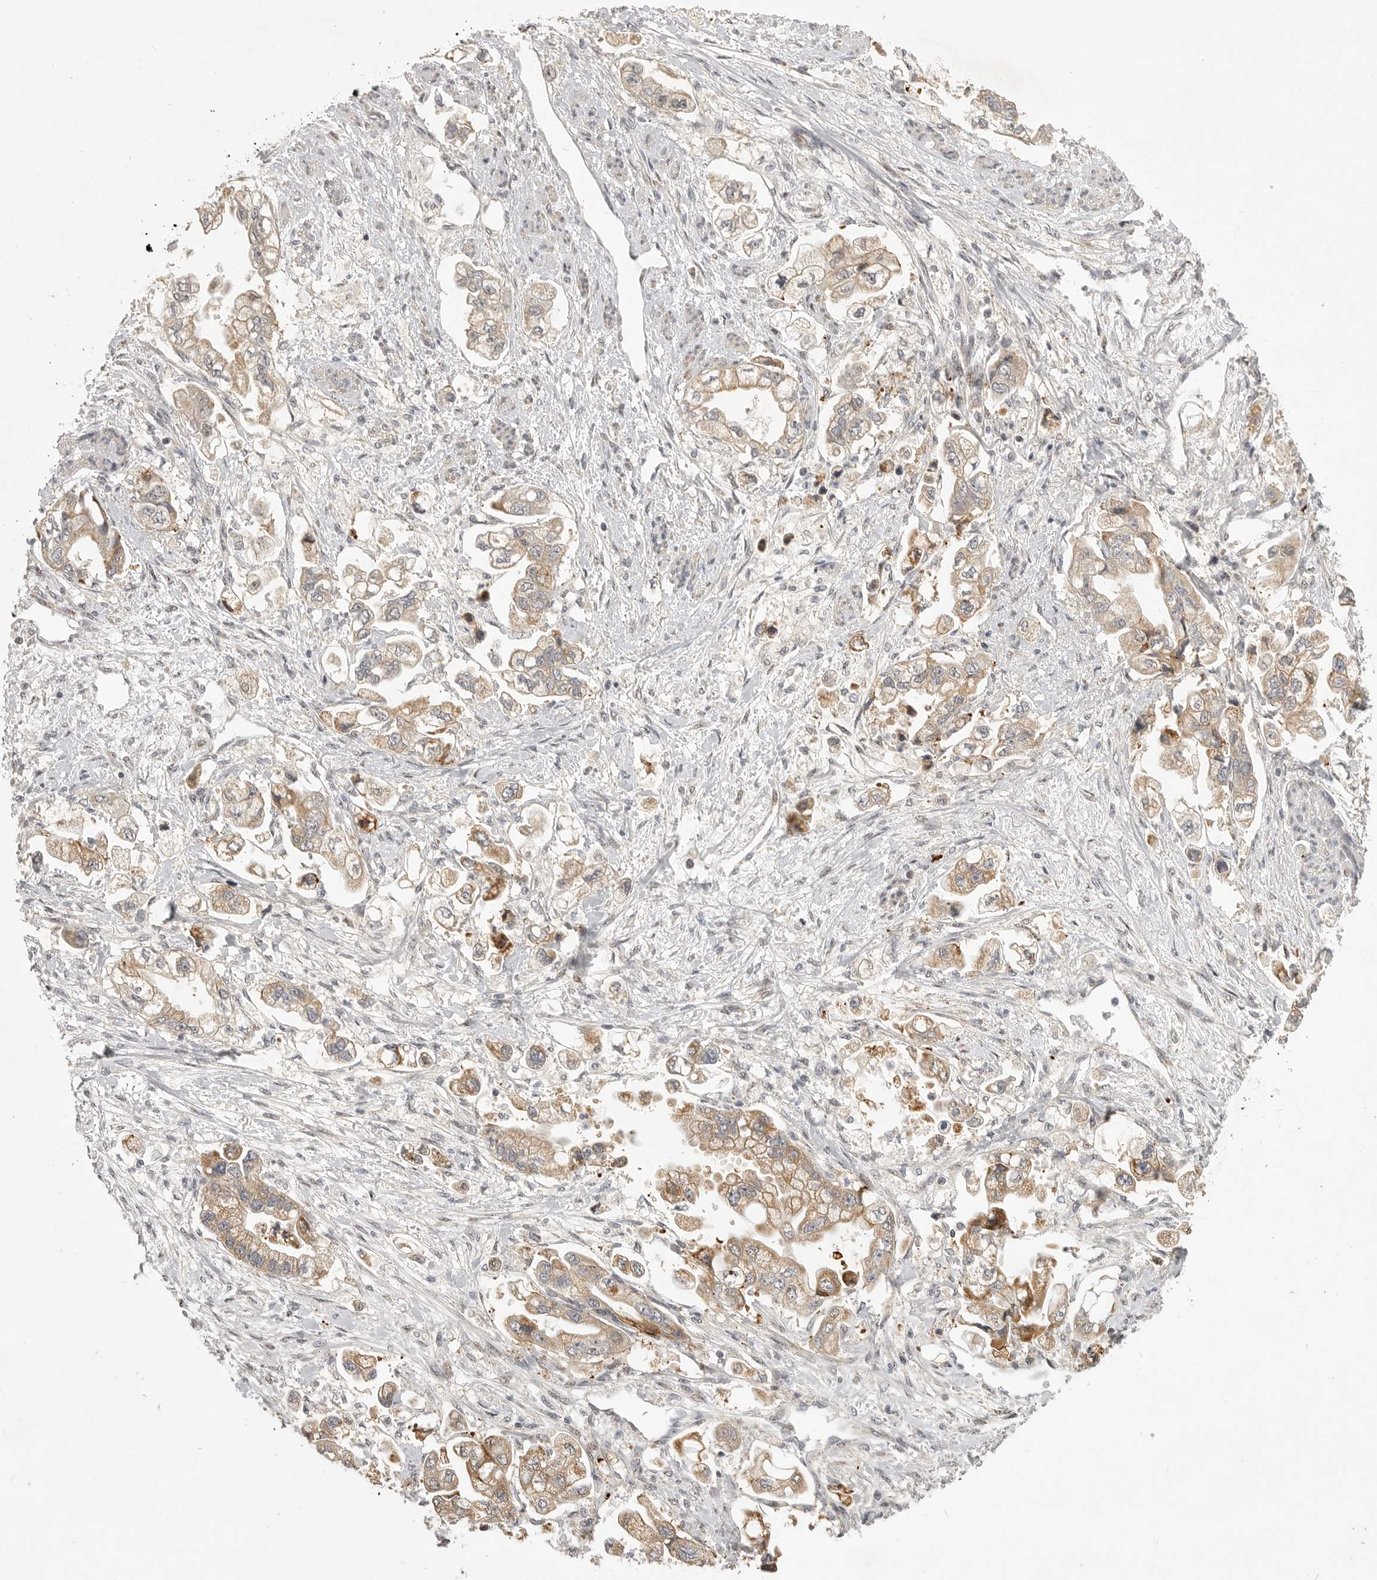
{"staining": {"intensity": "moderate", "quantity": ">75%", "location": "cytoplasmic/membranous"}, "tissue": "stomach cancer", "cell_type": "Tumor cells", "image_type": "cancer", "snomed": [{"axis": "morphology", "description": "Adenocarcinoma, NOS"}, {"axis": "topography", "description": "Stomach"}], "caption": "Immunohistochemical staining of adenocarcinoma (stomach) displays moderate cytoplasmic/membranous protein expression in about >75% of tumor cells.", "gene": "POLE2", "patient": {"sex": "male", "age": 62}}